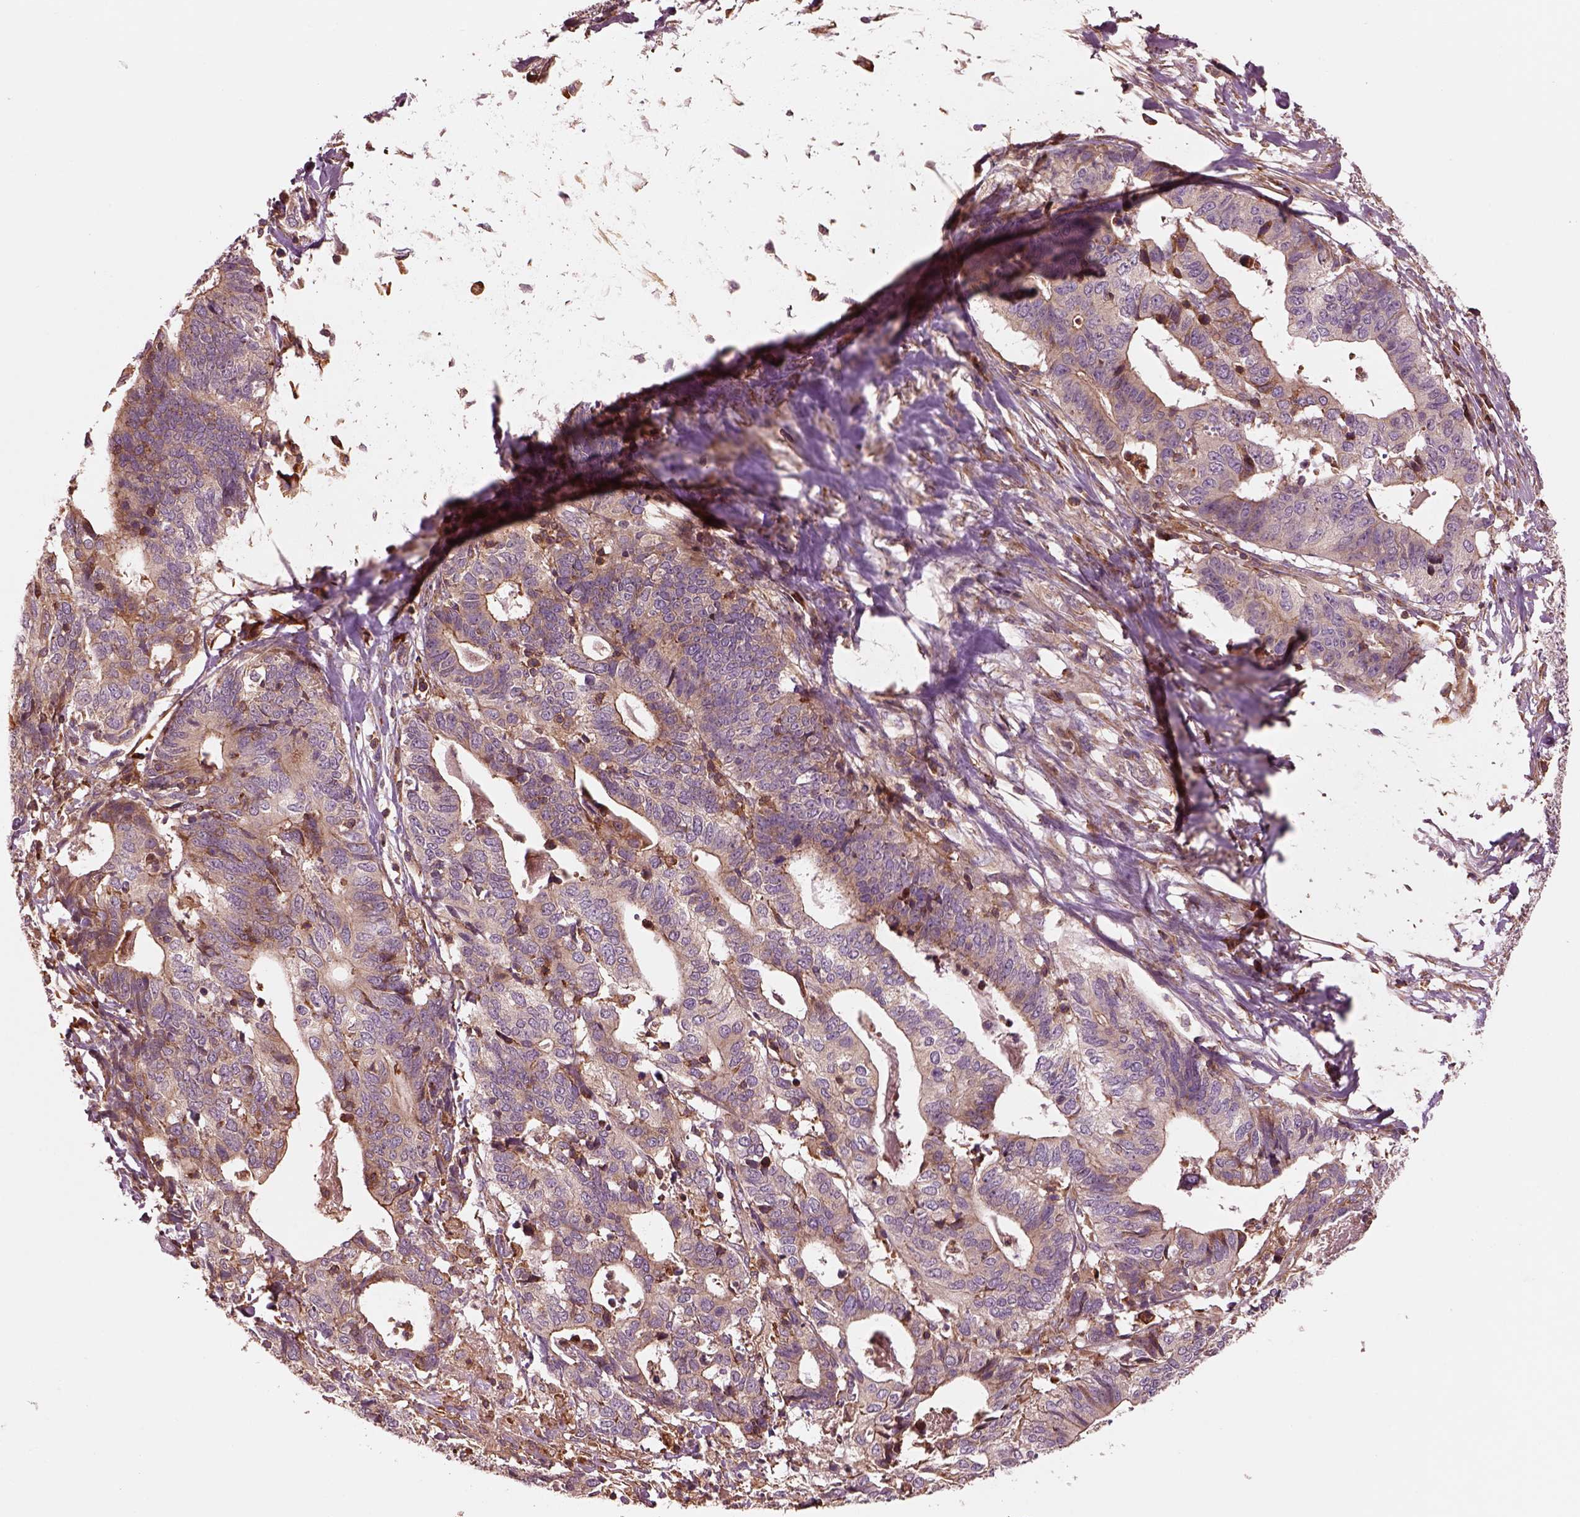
{"staining": {"intensity": "moderate", "quantity": "<25%", "location": "cytoplasmic/membranous"}, "tissue": "stomach cancer", "cell_type": "Tumor cells", "image_type": "cancer", "snomed": [{"axis": "morphology", "description": "Adenocarcinoma, NOS"}, {"axis": "topography", "description": "Stomach, upper"}], "caption": "Immunohistochemical staining of human stomach cancer exhibits moderate cytoplasmic/membranous protein expression in about <25% of tumor cells. The protein is shown in brown color, while the nuclei are stained blue.", "gene": "ASCC2", "patient": {"sex": "female", "age": 67}}